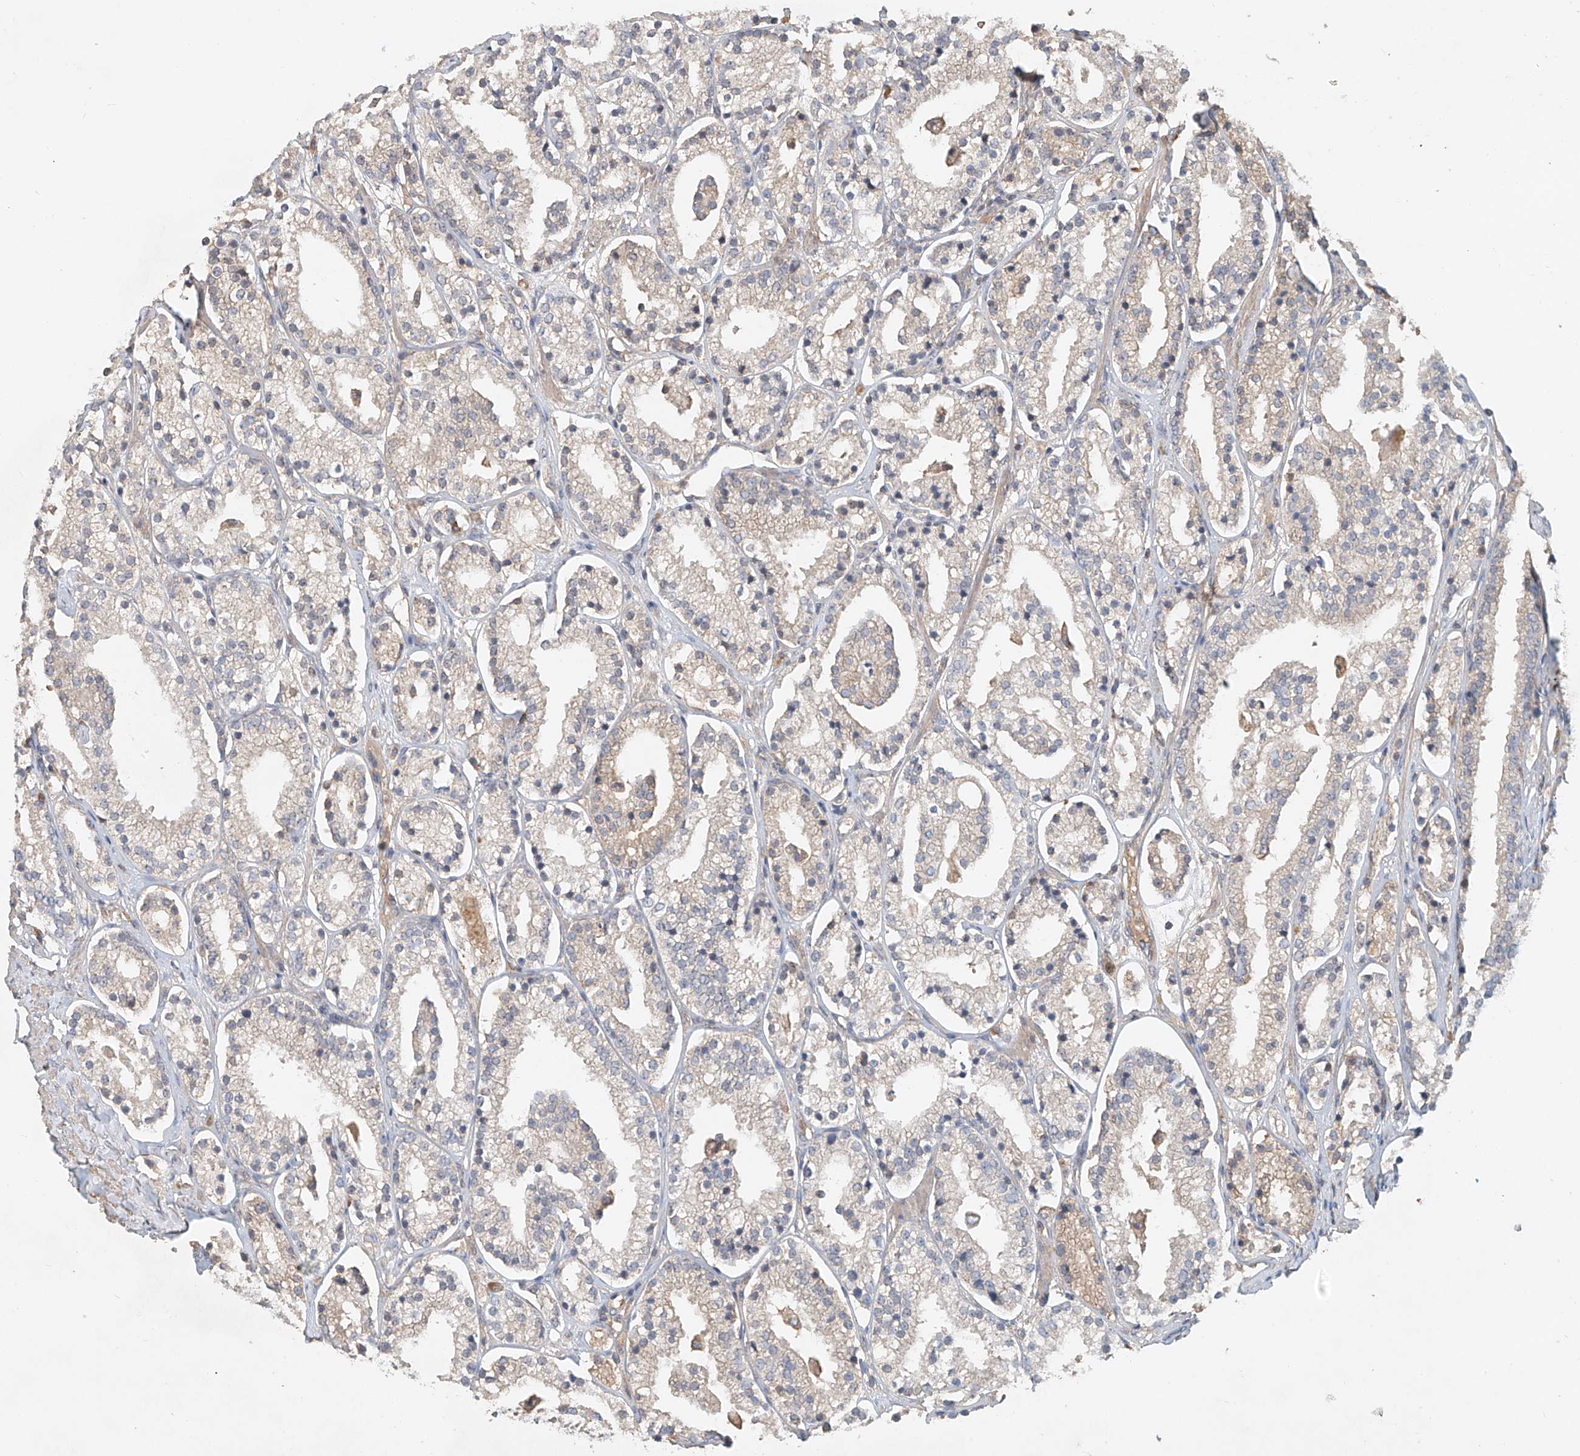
{"staining": {"intensity": "negative", "quantity": "none", "location": "none"}, "tissue": "prostate cancer", "cell_type": "Tumor cells", "image_type": "cancer", "snomed": [{"axis": "morphology", "description": "Adenocarcinoma, High grade"}, {"axis": "topography", "description": "Prostate"}], "caption": "This is a histopathology image of immunohistochemistry (IHC) staining of high-grade adenocarcinoma (prostate), which shows no expression in tumor cells.", "gene": "GNB1L", "patient": {"sex": "male", "age": 69}}